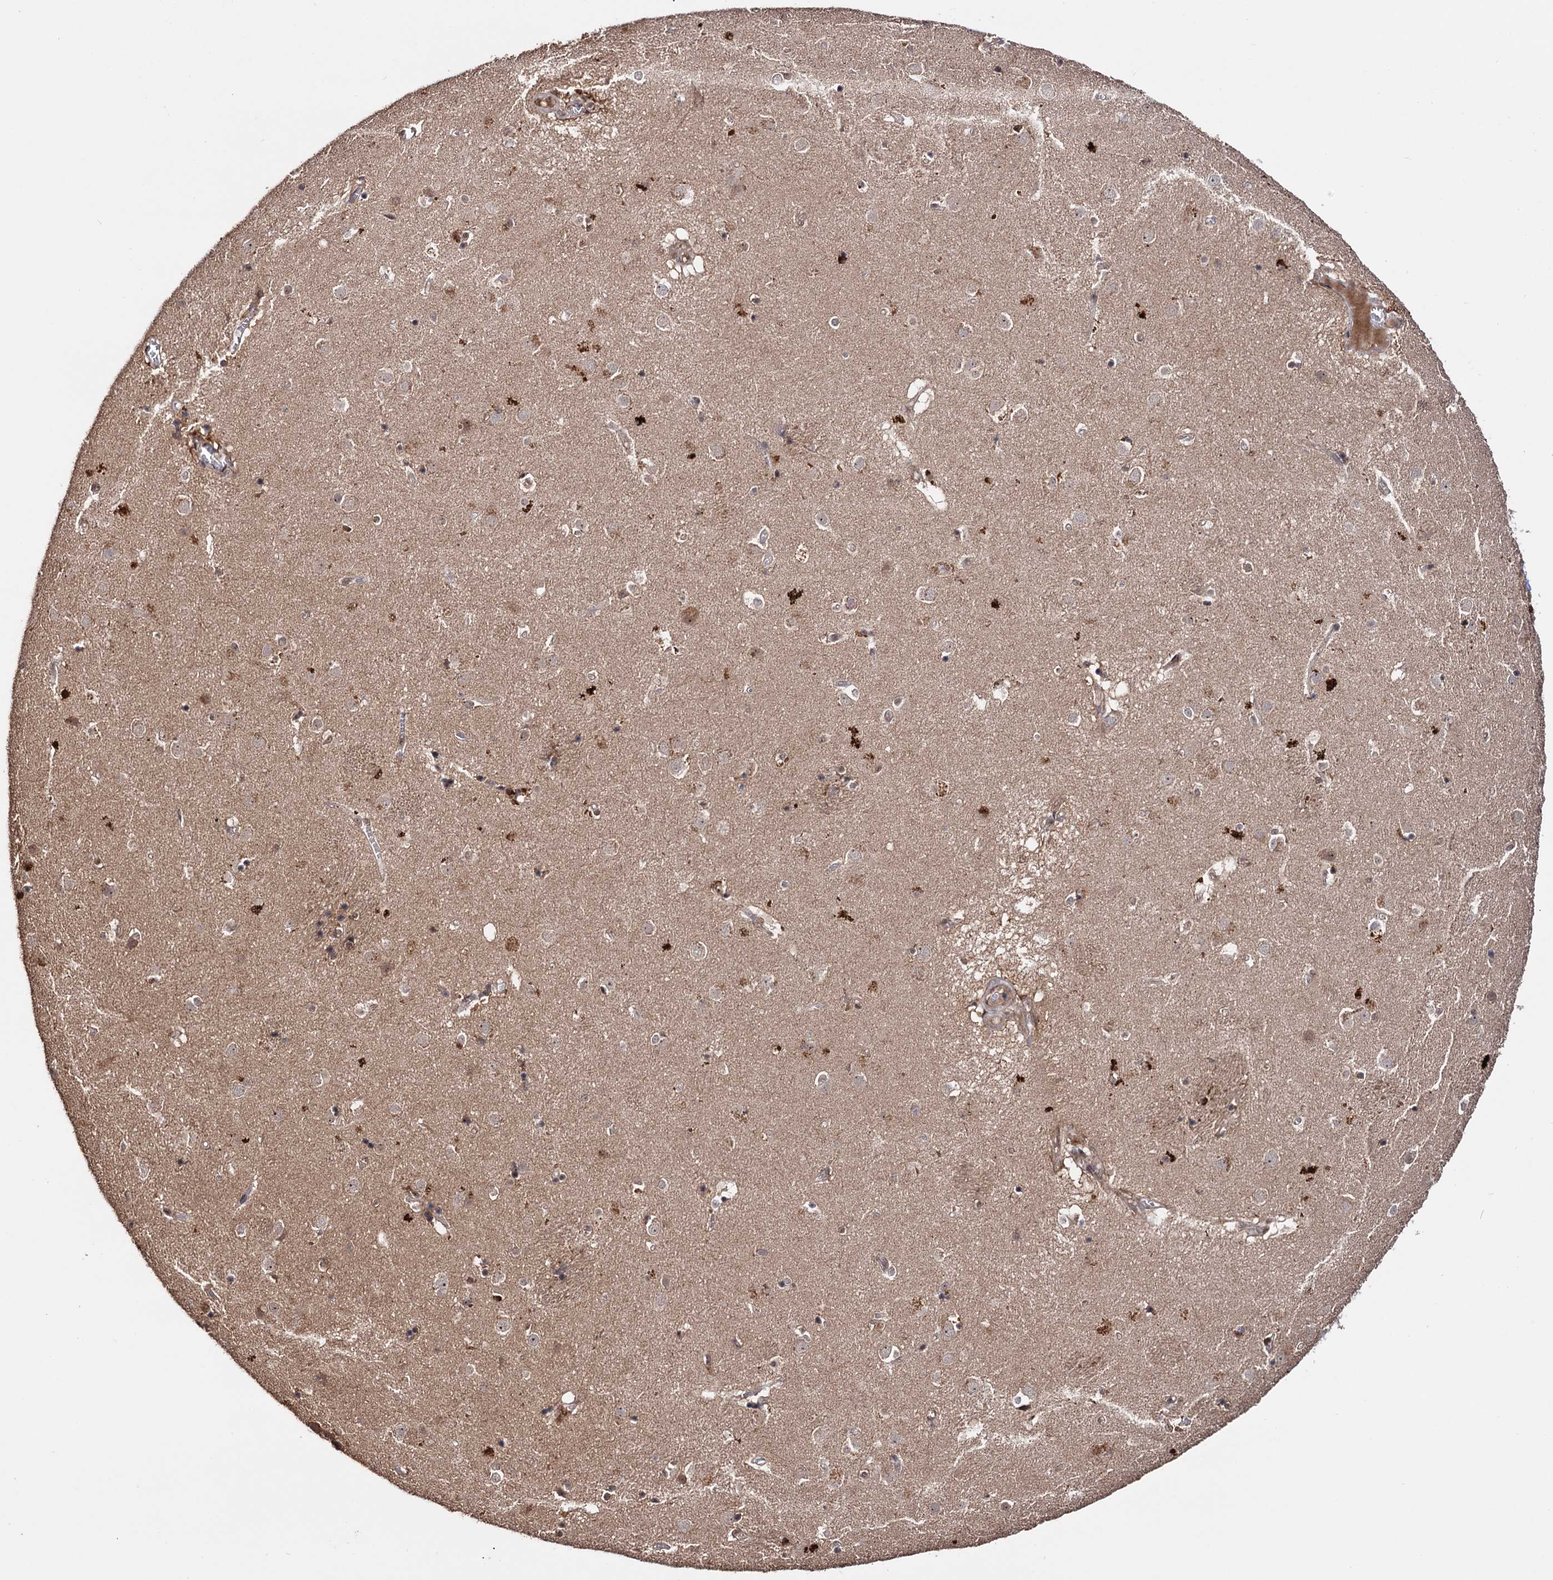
{"staining": {"intensity": "moderate", "quantity": "<25%", "location": "cytoplasmic/membranous,nuclear"}, "tissue": "caudate", "cell_type": "Glial cells", "image_type": "normal", "snomed": [{"axis": "morphology", "description": "Normal tissue, NOS"}, {"axis": "topography", "description": "Lateral ventricle wall"}], "caption": "This is an image of immunohistochemistry (IHC) staining of normal caudate, which shows moderate positivity in the cytoplasmic/membranous,nuclear of glial cells.", "gene": "PIGB", "patient": {"sex": "male", "age": 70}}